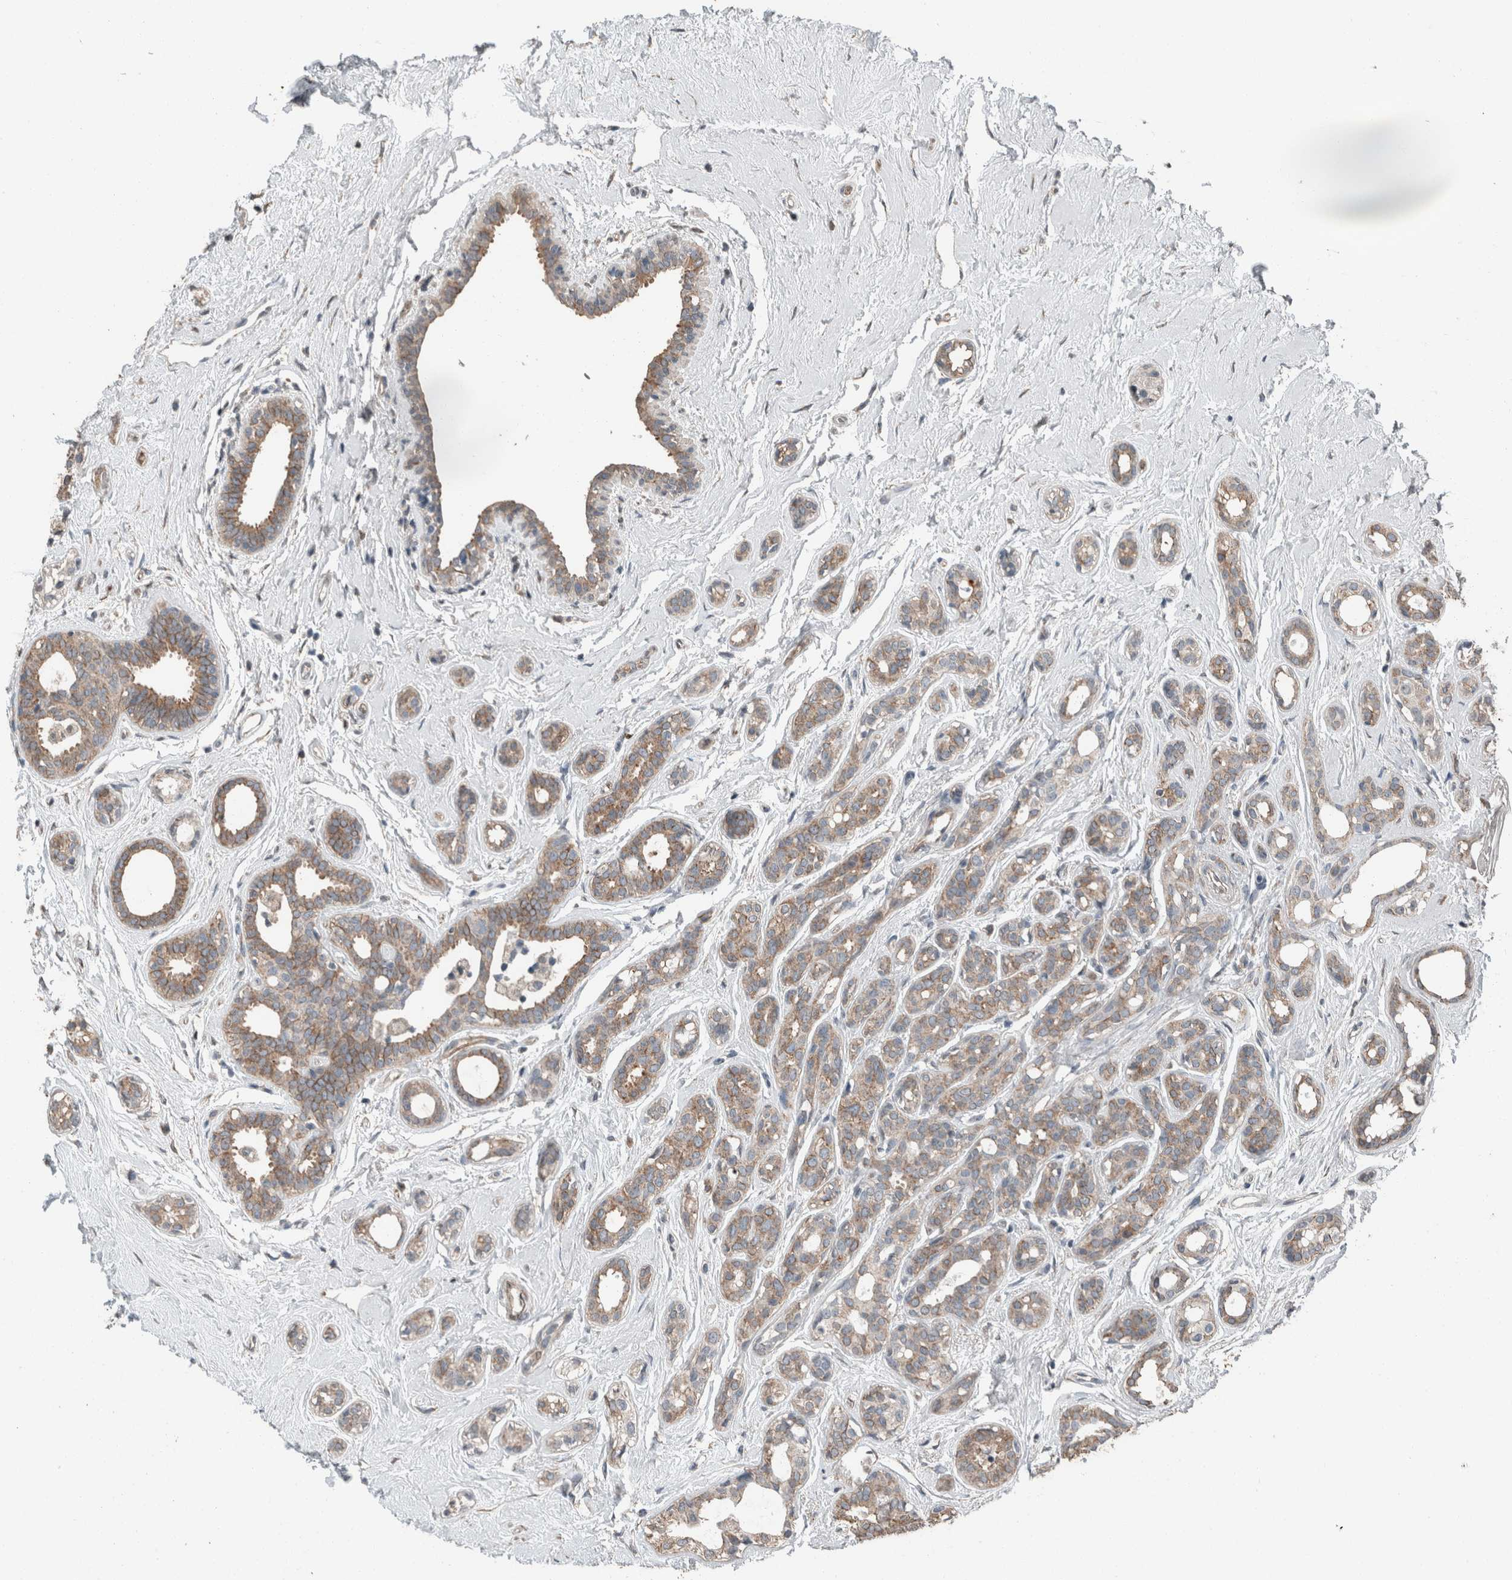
{"staining": {"intensity": "moderate", "quantity": ">75%", "location": "cytoplasmic/membranous"}, "tissue": "breast cancer", "cell_type": "Tumor cells", "image_type": "cancer", "snomed": [{"axis": "morphology", "description": "Duct carcinoma"}, {"axis": "topography", "description": "Breast"}], "caption": "Protein expression analysis of human breast cancer reveals moderate cytoplasmic/membranous expression in approximately >75% of tumor cells.", "gene": "ACVR2B", "patient": {"sex": "female", "age": 55}}